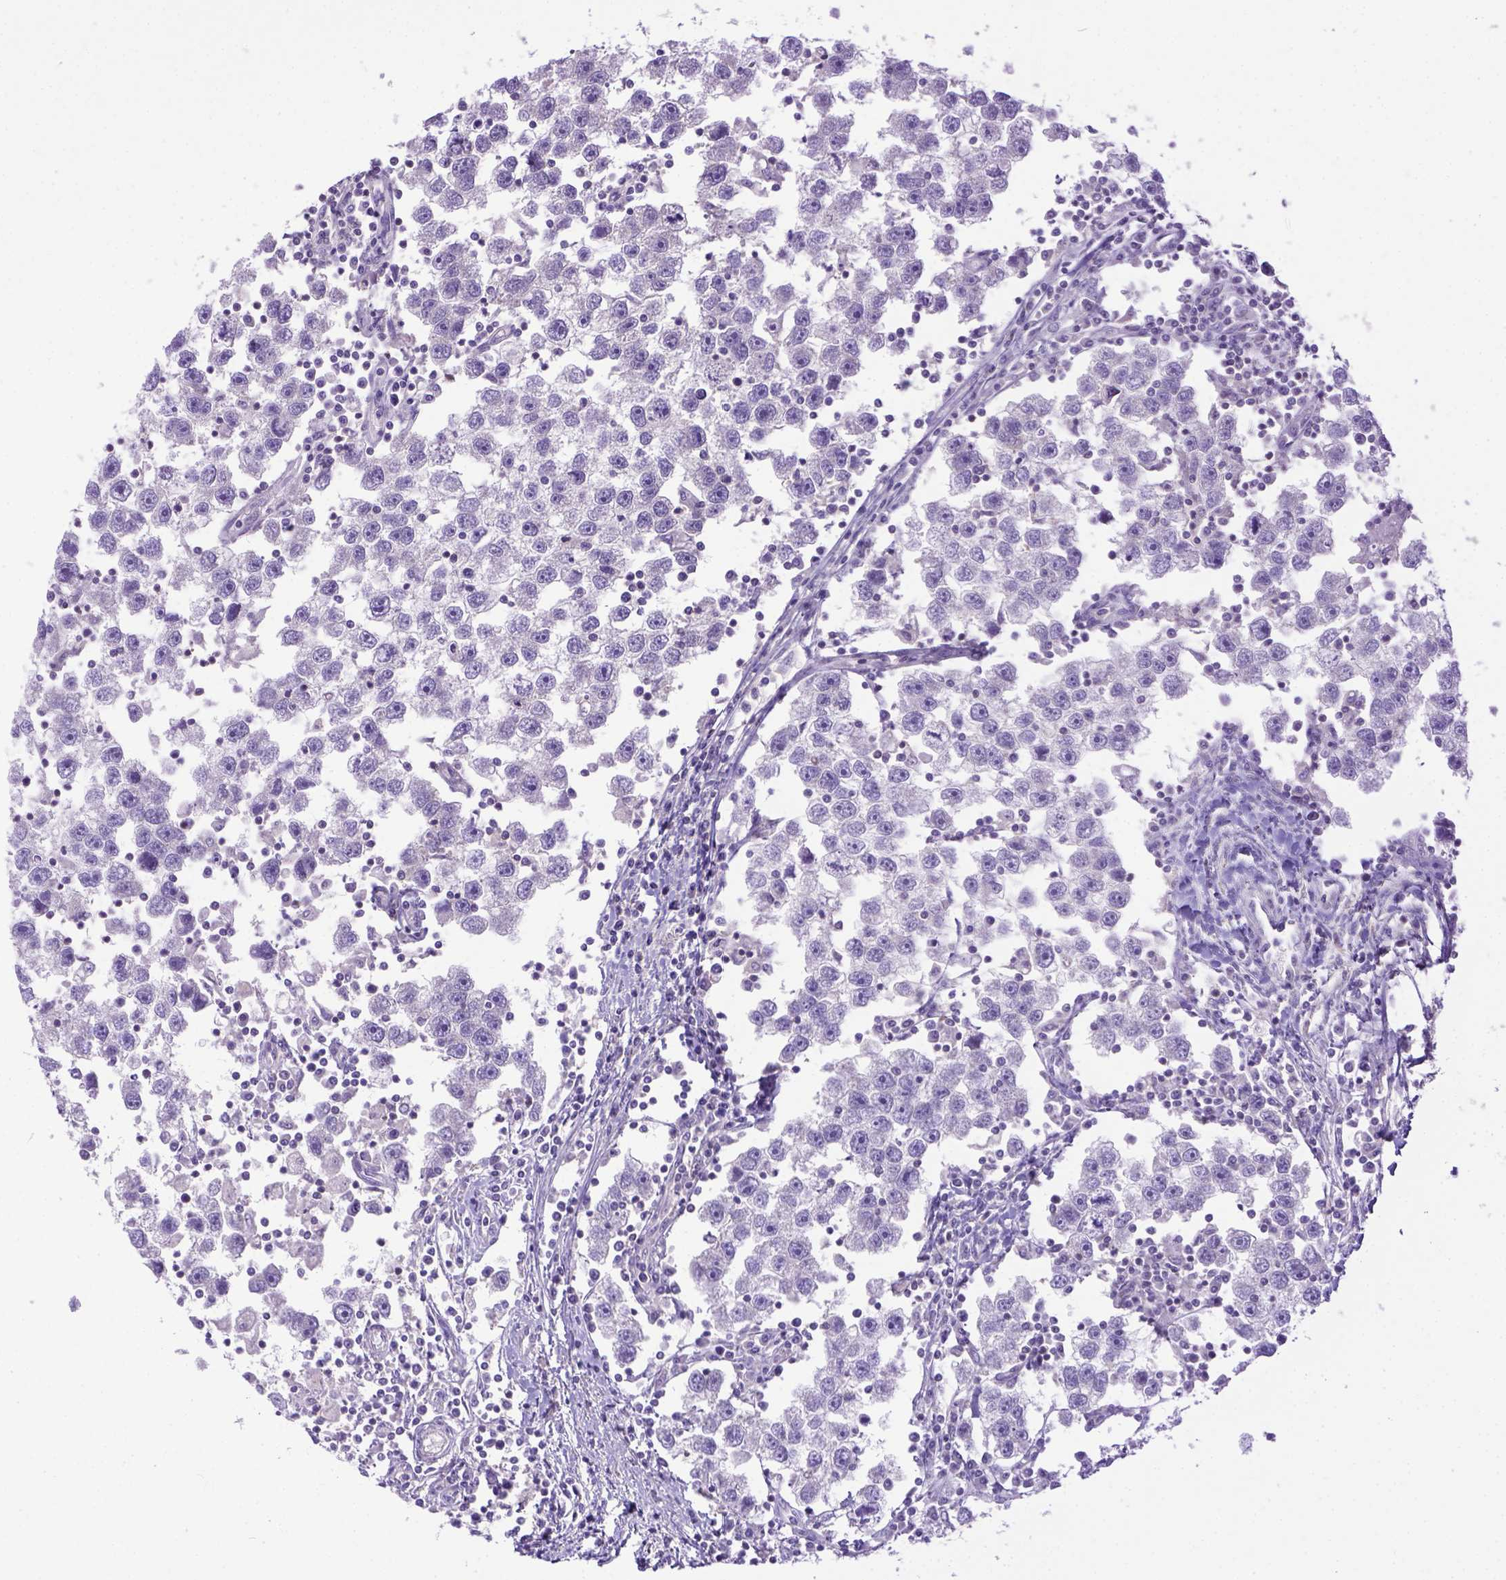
{"staining": {"intensity": "negative", "quantity": "none", "location": "none"}, "tissue": "testis cancer", "cell_type": "Tumor cells", "image_type": "cancer", "snomed": [{"axis": "morphology", "description": "Seminoma, NOS"}, {"axis": "topography", "description": "Testis"}], "caption": "Testis seminoma was stained to show a protein in brown. There is no significant positivity in tumor cells.", "gene": "BANF2", "patient": {"sex": "male", "age": 30}}